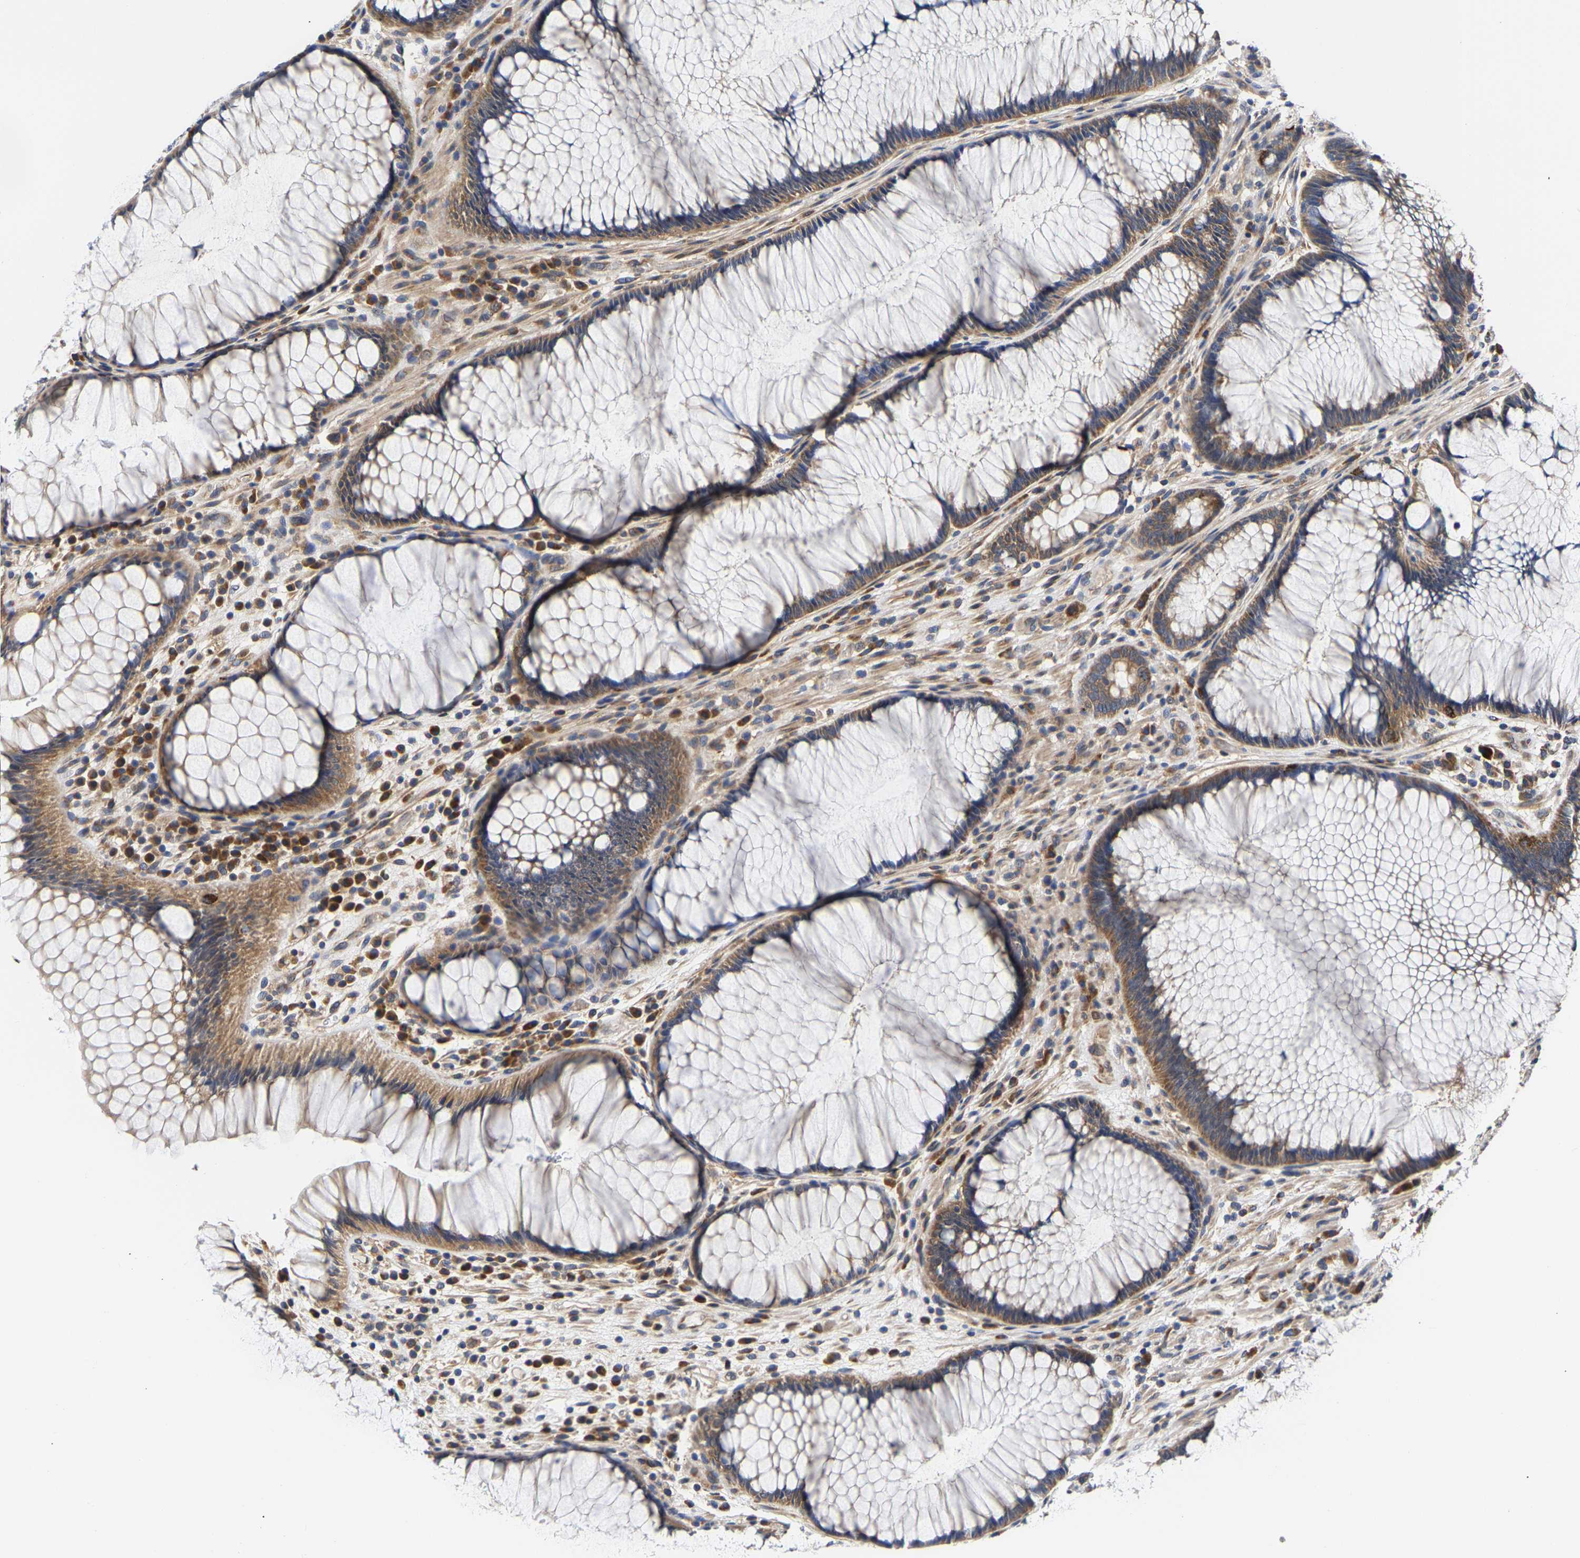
{"staining": {"intensity": "moderate", "quantity": ">75%", "location": "cytoplasmic/membranous"}, "tissue": "rectum", "cell_type": "Glandular cells", "image_type": "normal", "snomed": [{"axis": "morphology", "description": "Normal tissue, NOS"}, {"axis": "topography", "description": "Rectum"}], "caption": "Immunohistochemistry micrograph of benign rectum: human rectum stained using immunohistochemistry (IHC) exhibits medium levels of moderate protein expression localized specifically in the cytoplasmic/membranous of glandular cells, appearing as a cytoplasmic/membranous brown color.", "gene": "CCDC6", "patient": {"sex": "male", "age": 51}}